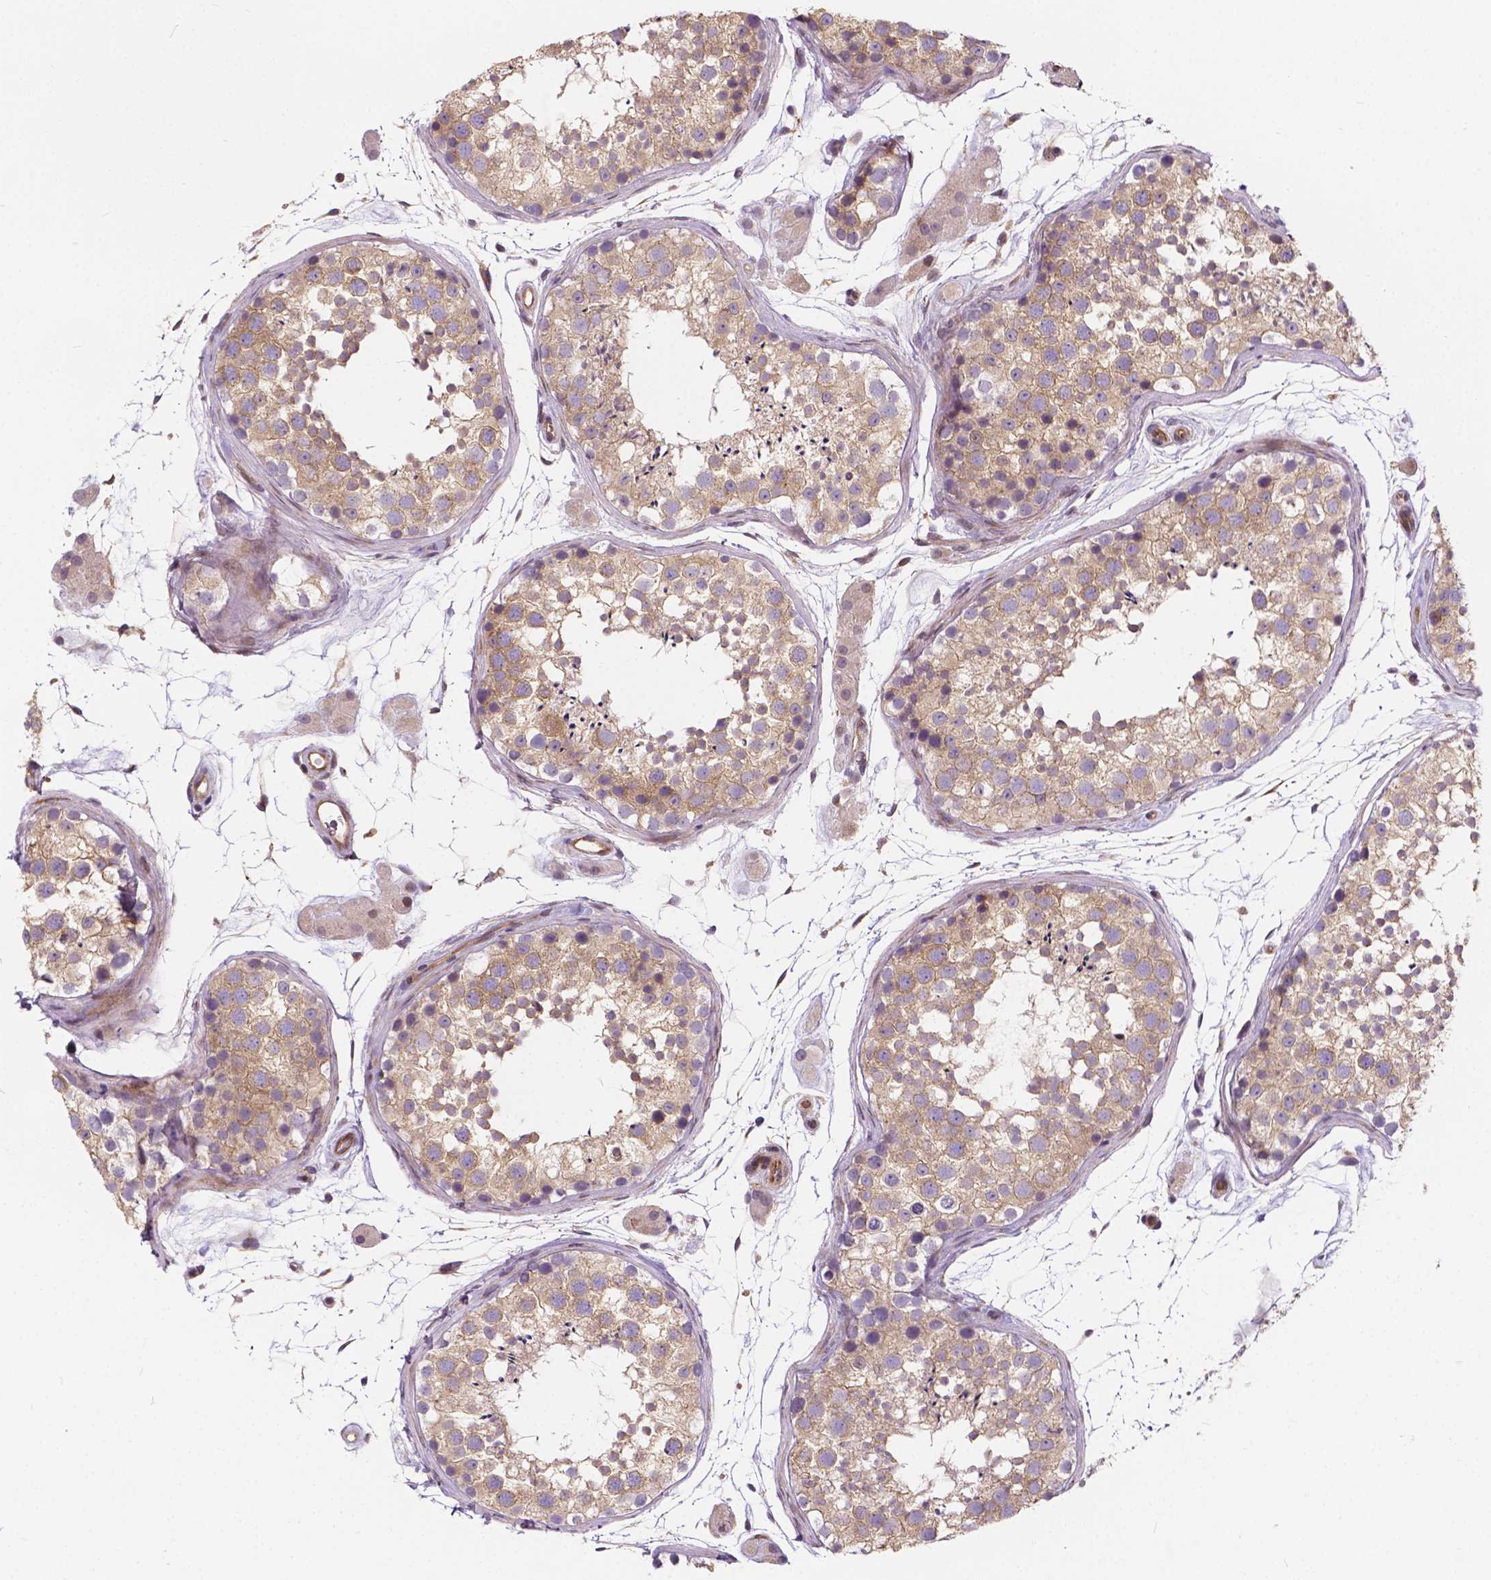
{"staining": {"intensity": "moderate", "quantity": ">75%", "location": "cytoplasmic/membranous"}, "tissue": "testis", "cell_type": "Cells in seminiferous ducts", "image_type": "normal", "snomed": [{"axis": "morphology", "description": "Normal tissue, NOS"}, {"axis": "topography", "description": "Testis"}], "caption": "IHC histopathology image of unremarkable testis: human testis stained using IHC displays medium levels of moderate protein expression localized specifically in the cytoplasmic/membranous of cells in seminiferous ducts, appearing as a cytoplasmic/membranous brown color.", "gene": "INPP5E", "patient": {"sex": "male", "age": 41}}